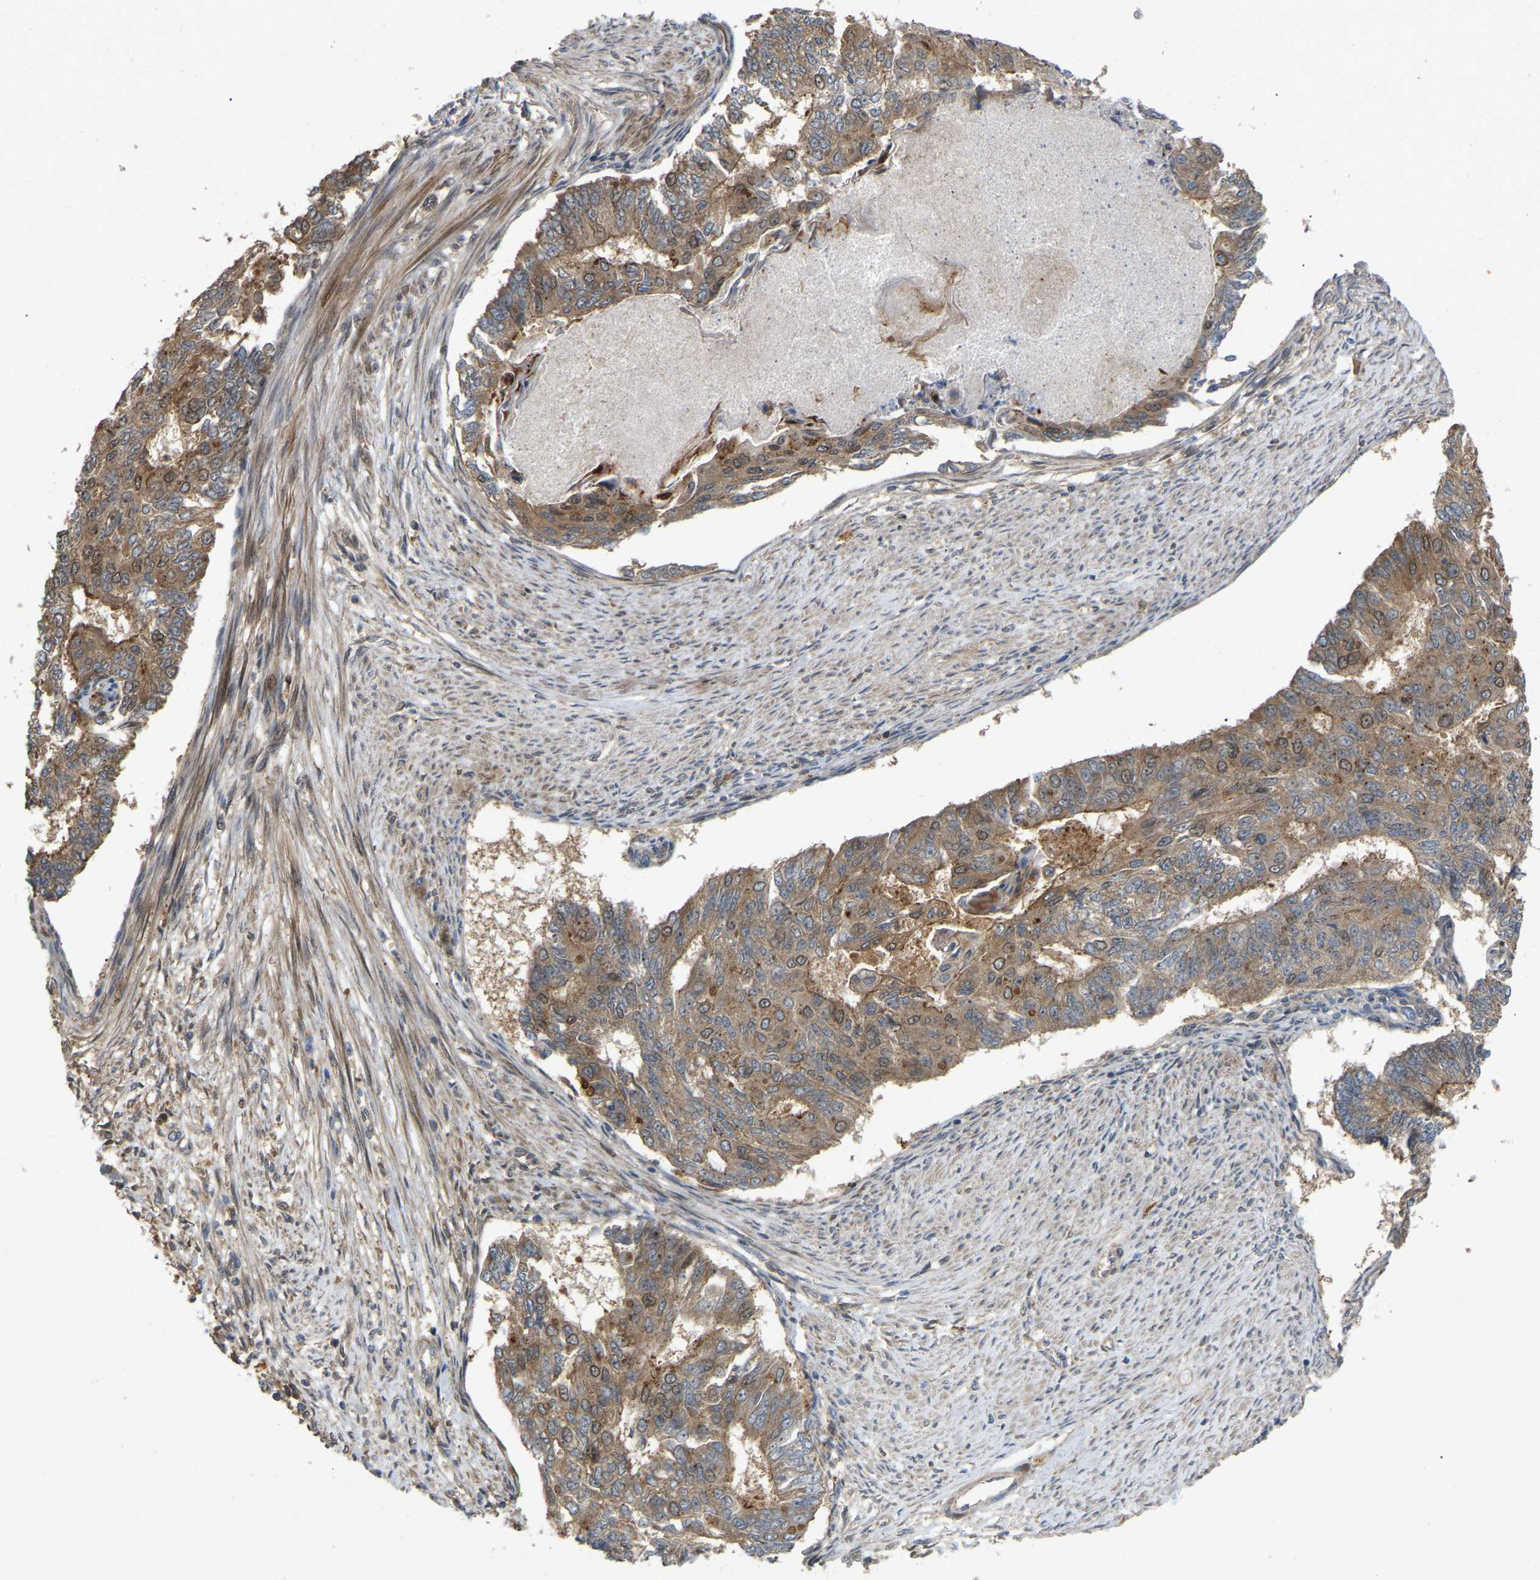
{"staining": {"intensity": "moderate", "quantity": ">75%", "location": "cytoplasmic/membranous,nuclear"}, "tissue": "endometrial cancer", "cell_type": "Tumor cells", "image_type": "cancer", "snomed": [{"axis": "morphology", "description": "Adenocarcinoma, NOS"}, {"axis": "topography", "description": "Endometrium"}], "caption": "Moderate cytoplasmic/membranous and nuclear expression for a protein is seen in about >75% of tumor cells of endometrial cancer using immunohistochemistry.", "gene": "KIAA1549", "patient": {"sex": "female", "age": 32}}